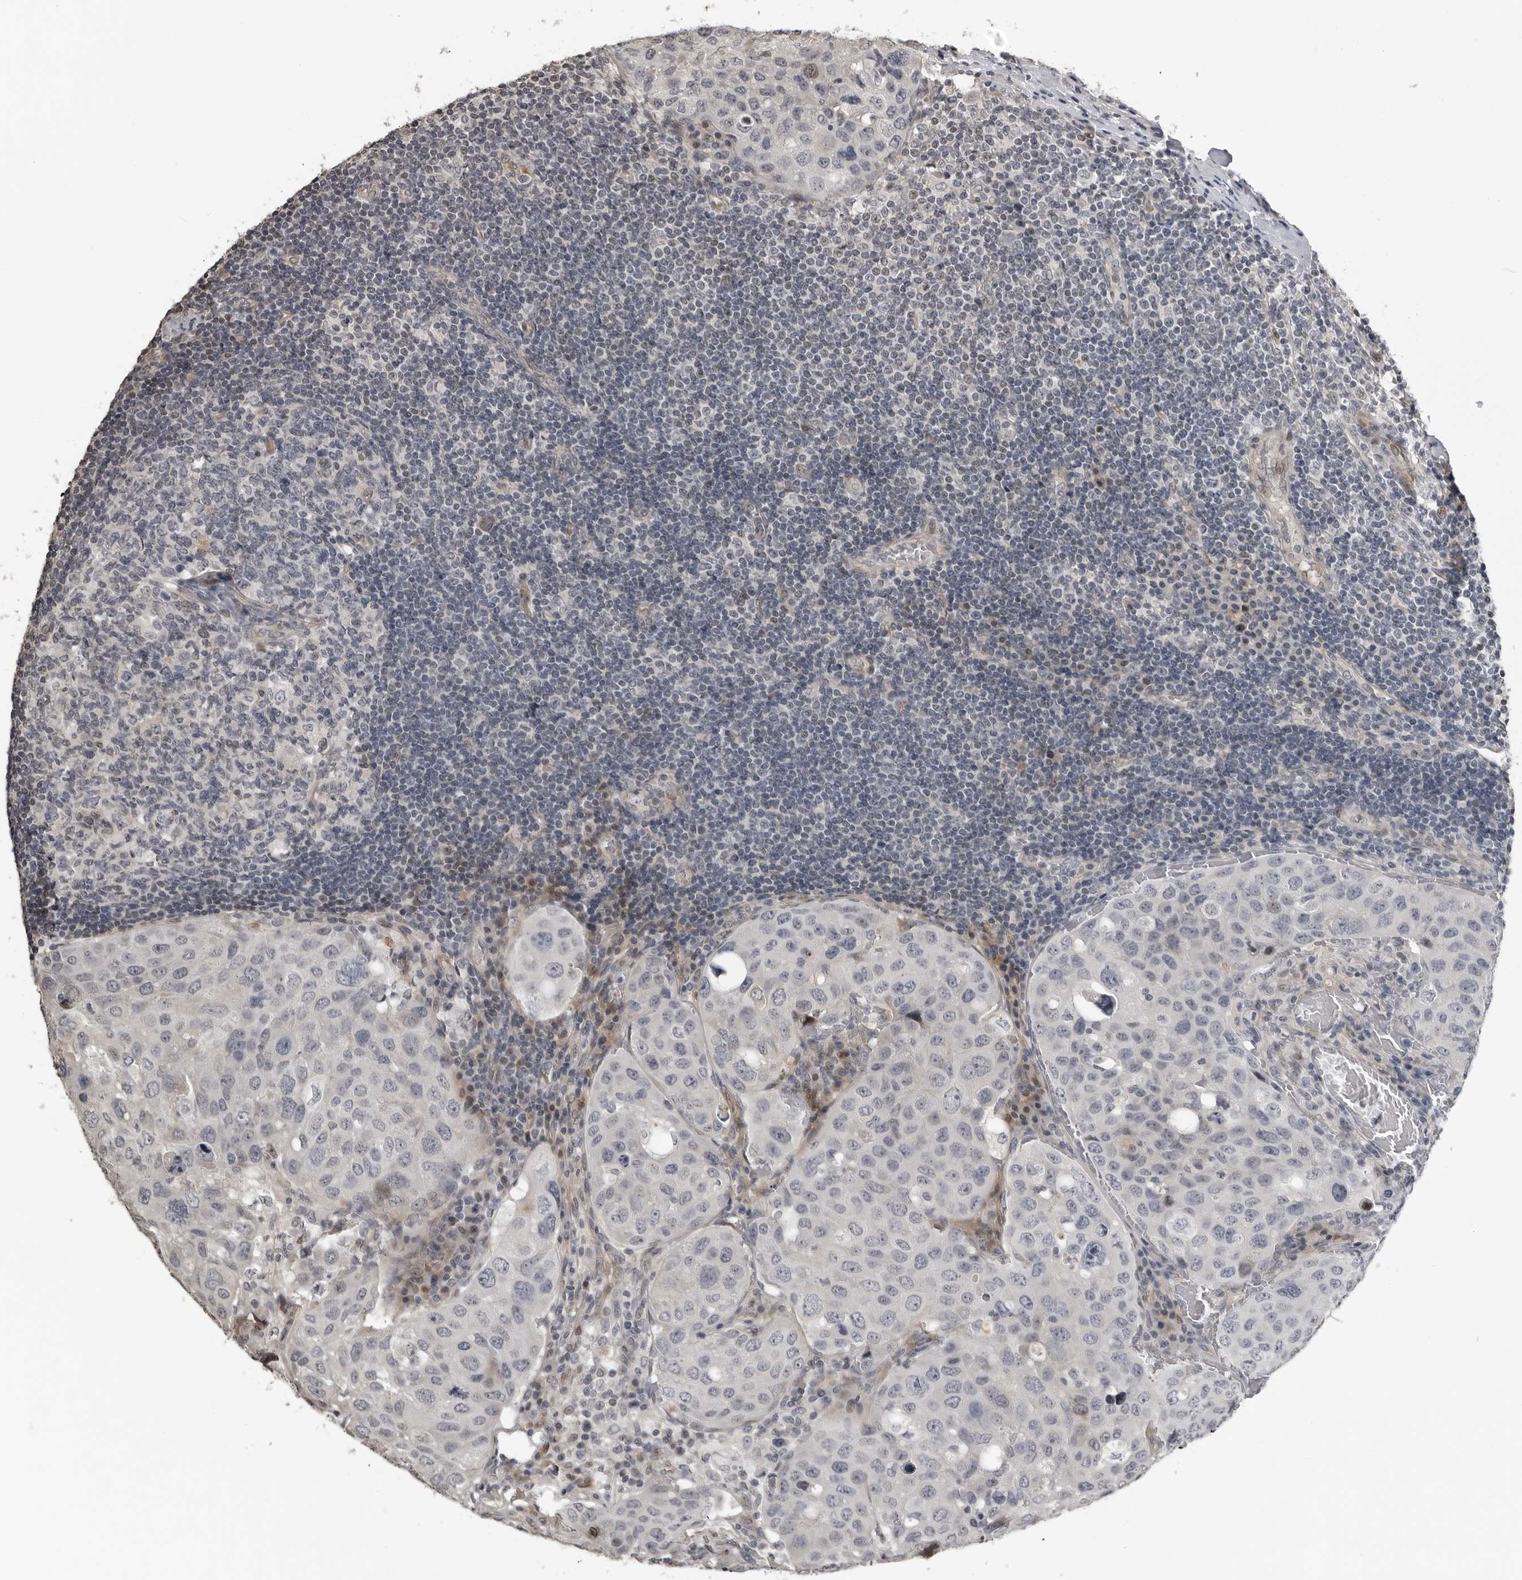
{"staining": {"intensity": "negative", "quantity": "none", "location": "none"}, "tissue": "urothelial cancer", "cell_type": "Tumor cells", "image_type": "cancer", "snomed": [{"axis": "morphology", "description": "Urothelial carcinoma, High grade"}, {"axis": "topography", "description": "Lymph node"}, {"axis": "topography", "description": "Urinary bladder"}], "caption": "Immunohistochemistry (IHC) of urothelial cancer exhibits no expression in tumor cells.", "gene": "PRRX2", "patient": {"sex": "male", "age": 51}}